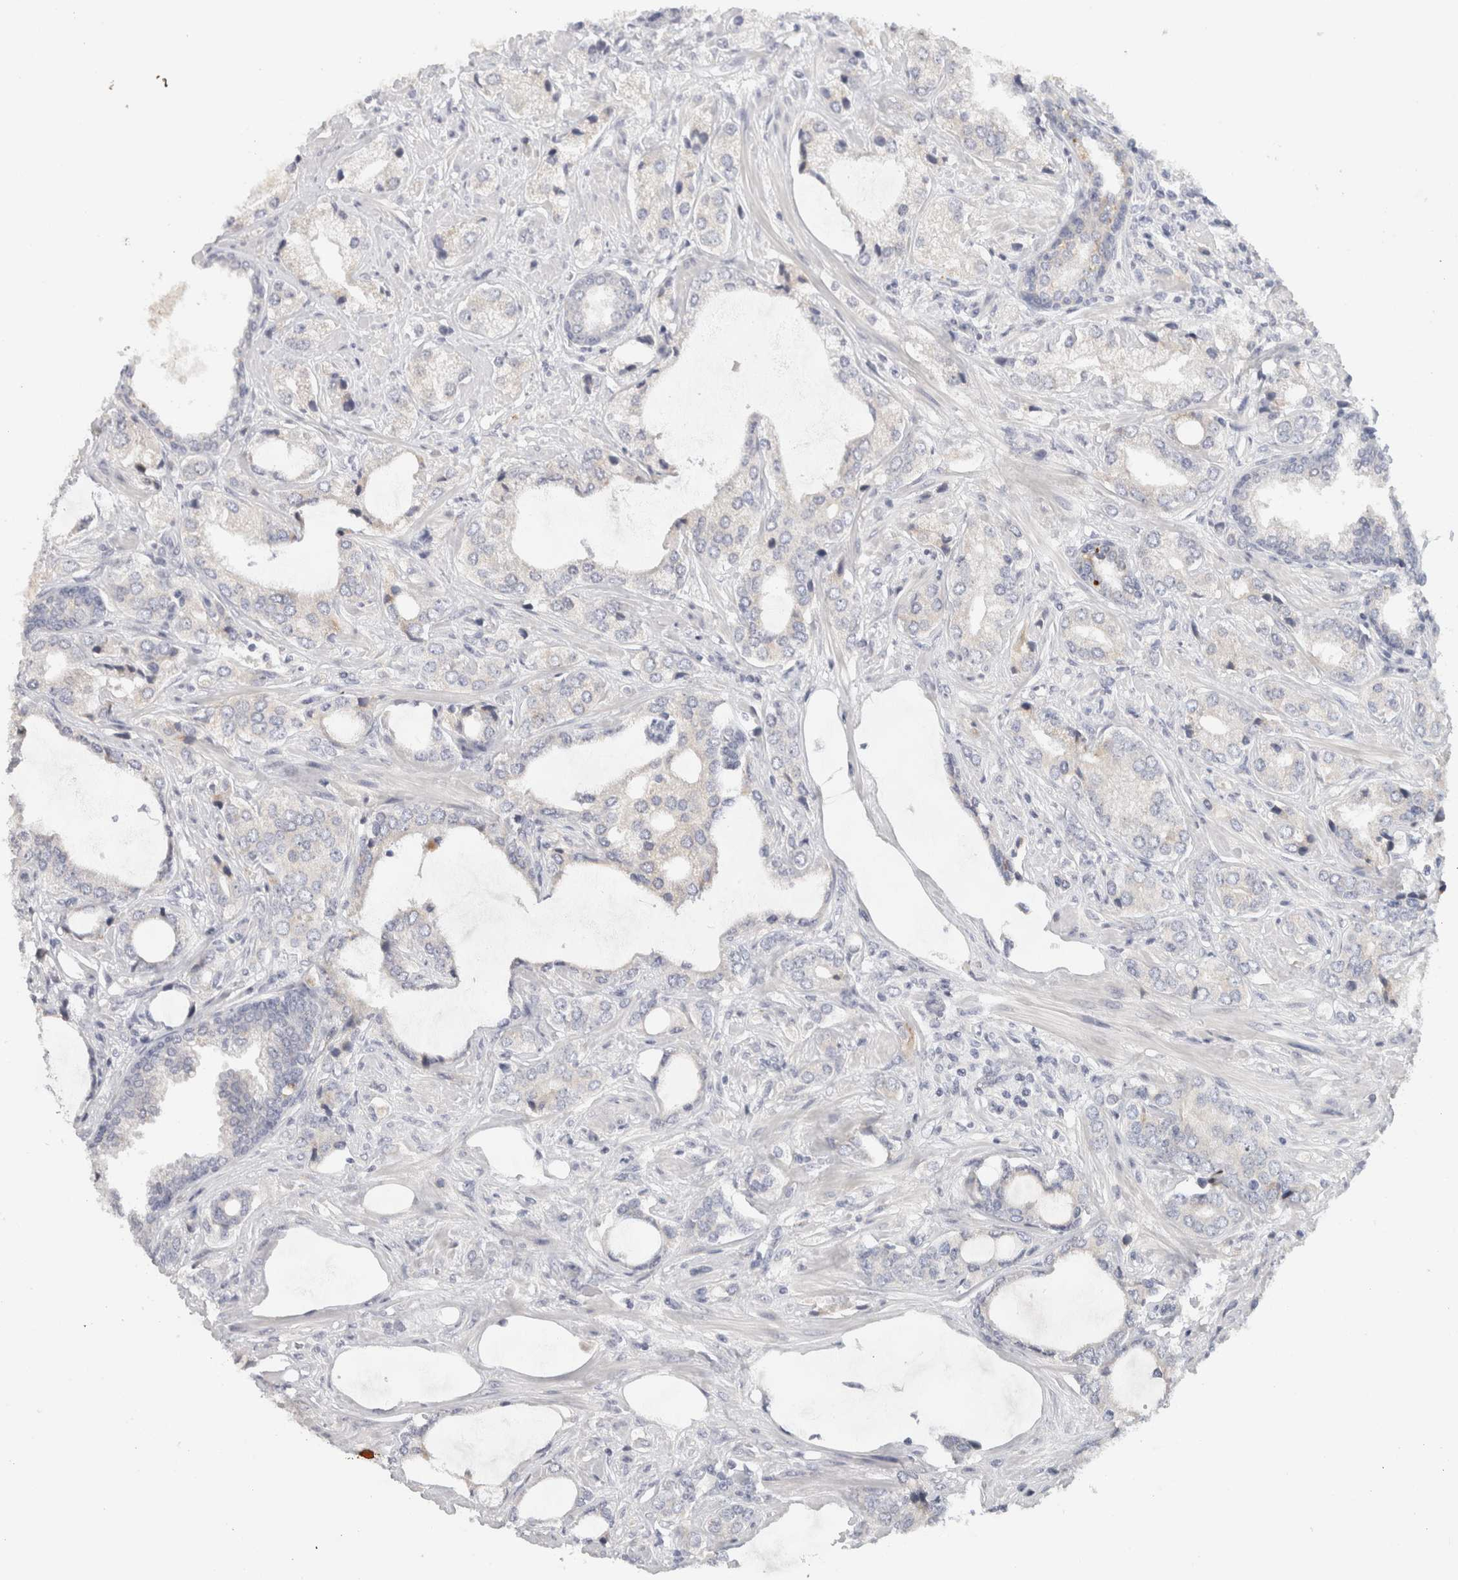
{"staining": {"intensity": "negative", "quantity": "none", "location": "none"}, "tissue": "prostate cancer", "cell_type": "Tumor cells", "image_type": "cancer", "snomed": [{"axis": "morphology", "description": "Adenocarcinoma, High grade"}, {"axis": "topography", "description": "Prostate"}], "caption": "This is an immunohistochemistry (IHC) image of human prostate adenocarcinoma (high-grade). There is no expression in tumor cells.", "gene": "STK31", "patient": {"sex": "male", "age": 66}}